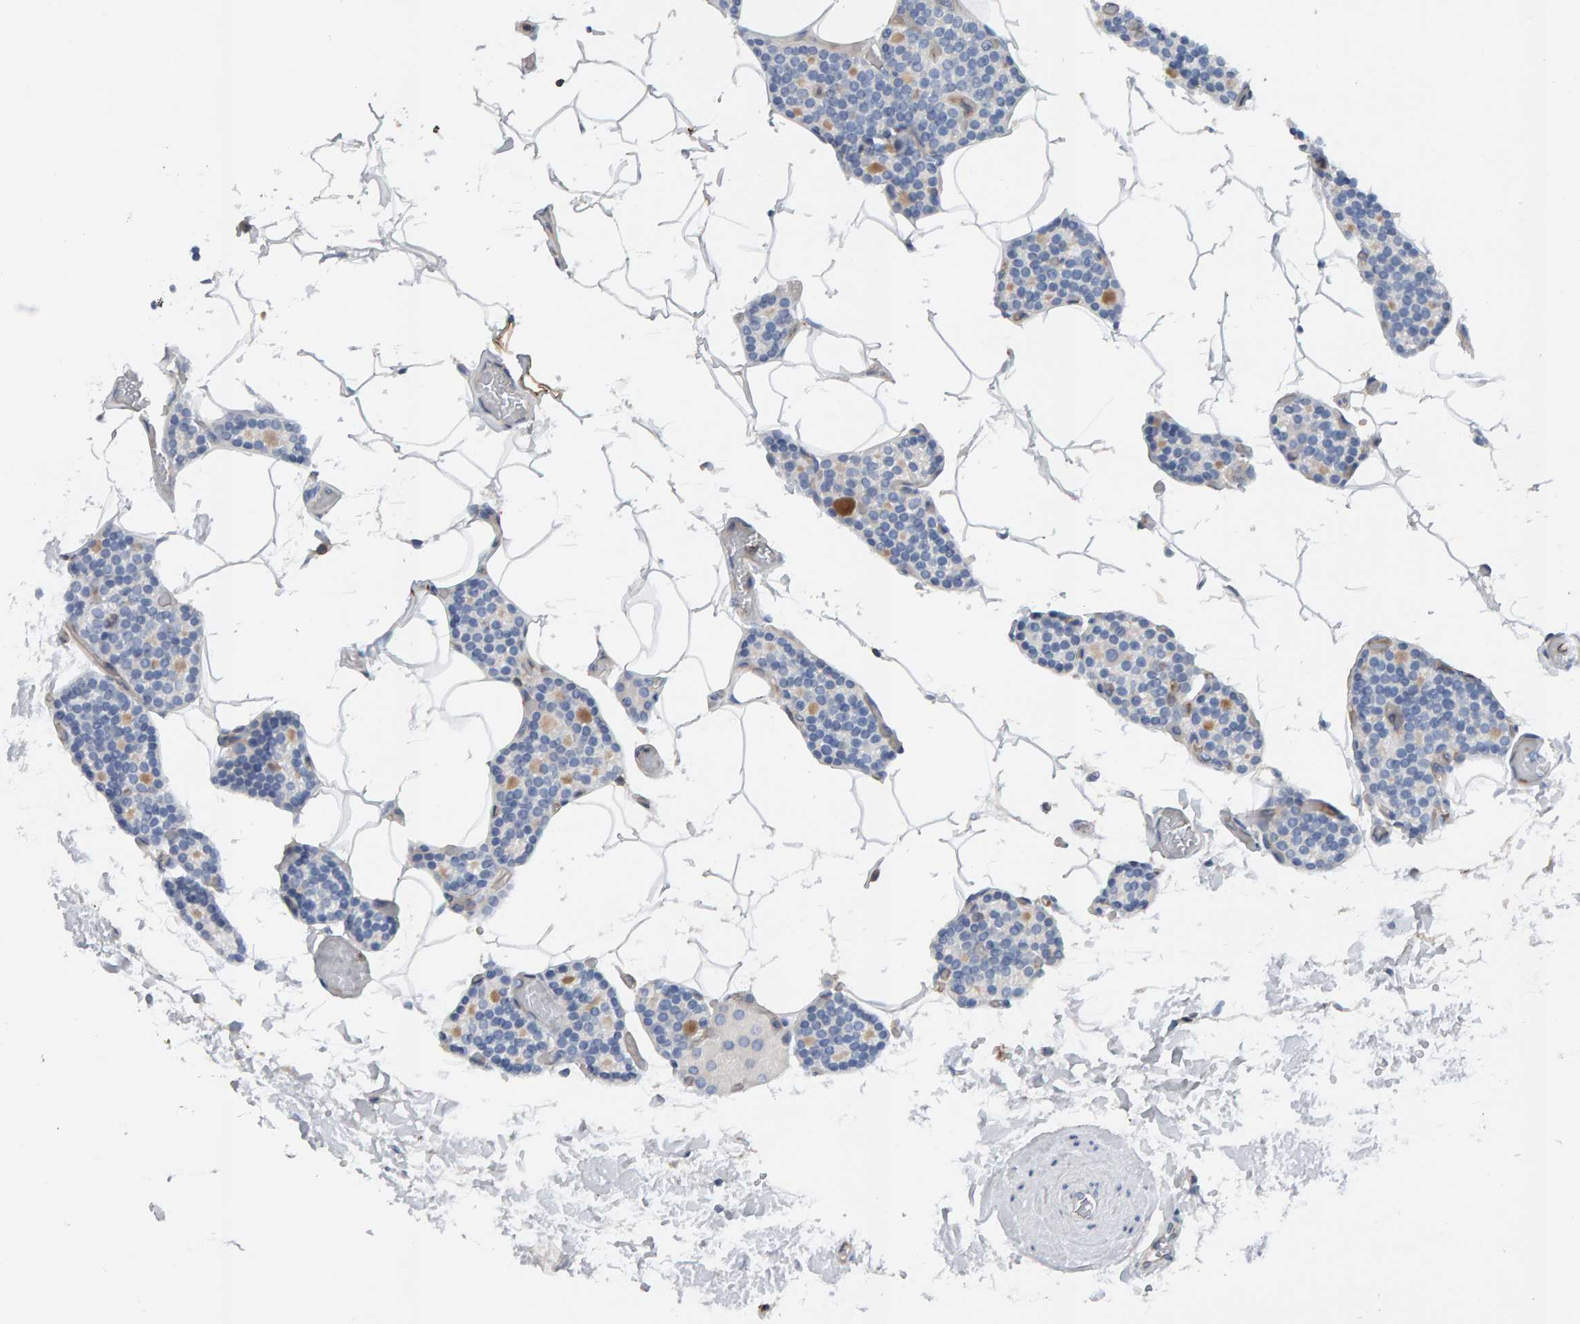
{"staining": {"intensity": "negative", "quantity": "none", "location": "none"}, "tissue": "parathyroid gland", "cell_type": "Glandular cells", "image_type": "normal", "snomed": [{"axis": "morphology", "description": "Normal tissue, NOS"}, {"axis": "topography", "description": "Parathyroid gland"}], "caption": "Parathyroid gland stained for a protein using immunohistochemistry (IHC) reveals no staining glandular cells.", "gene": "FYN", "patient": {"sex": "male", "age": 52}}